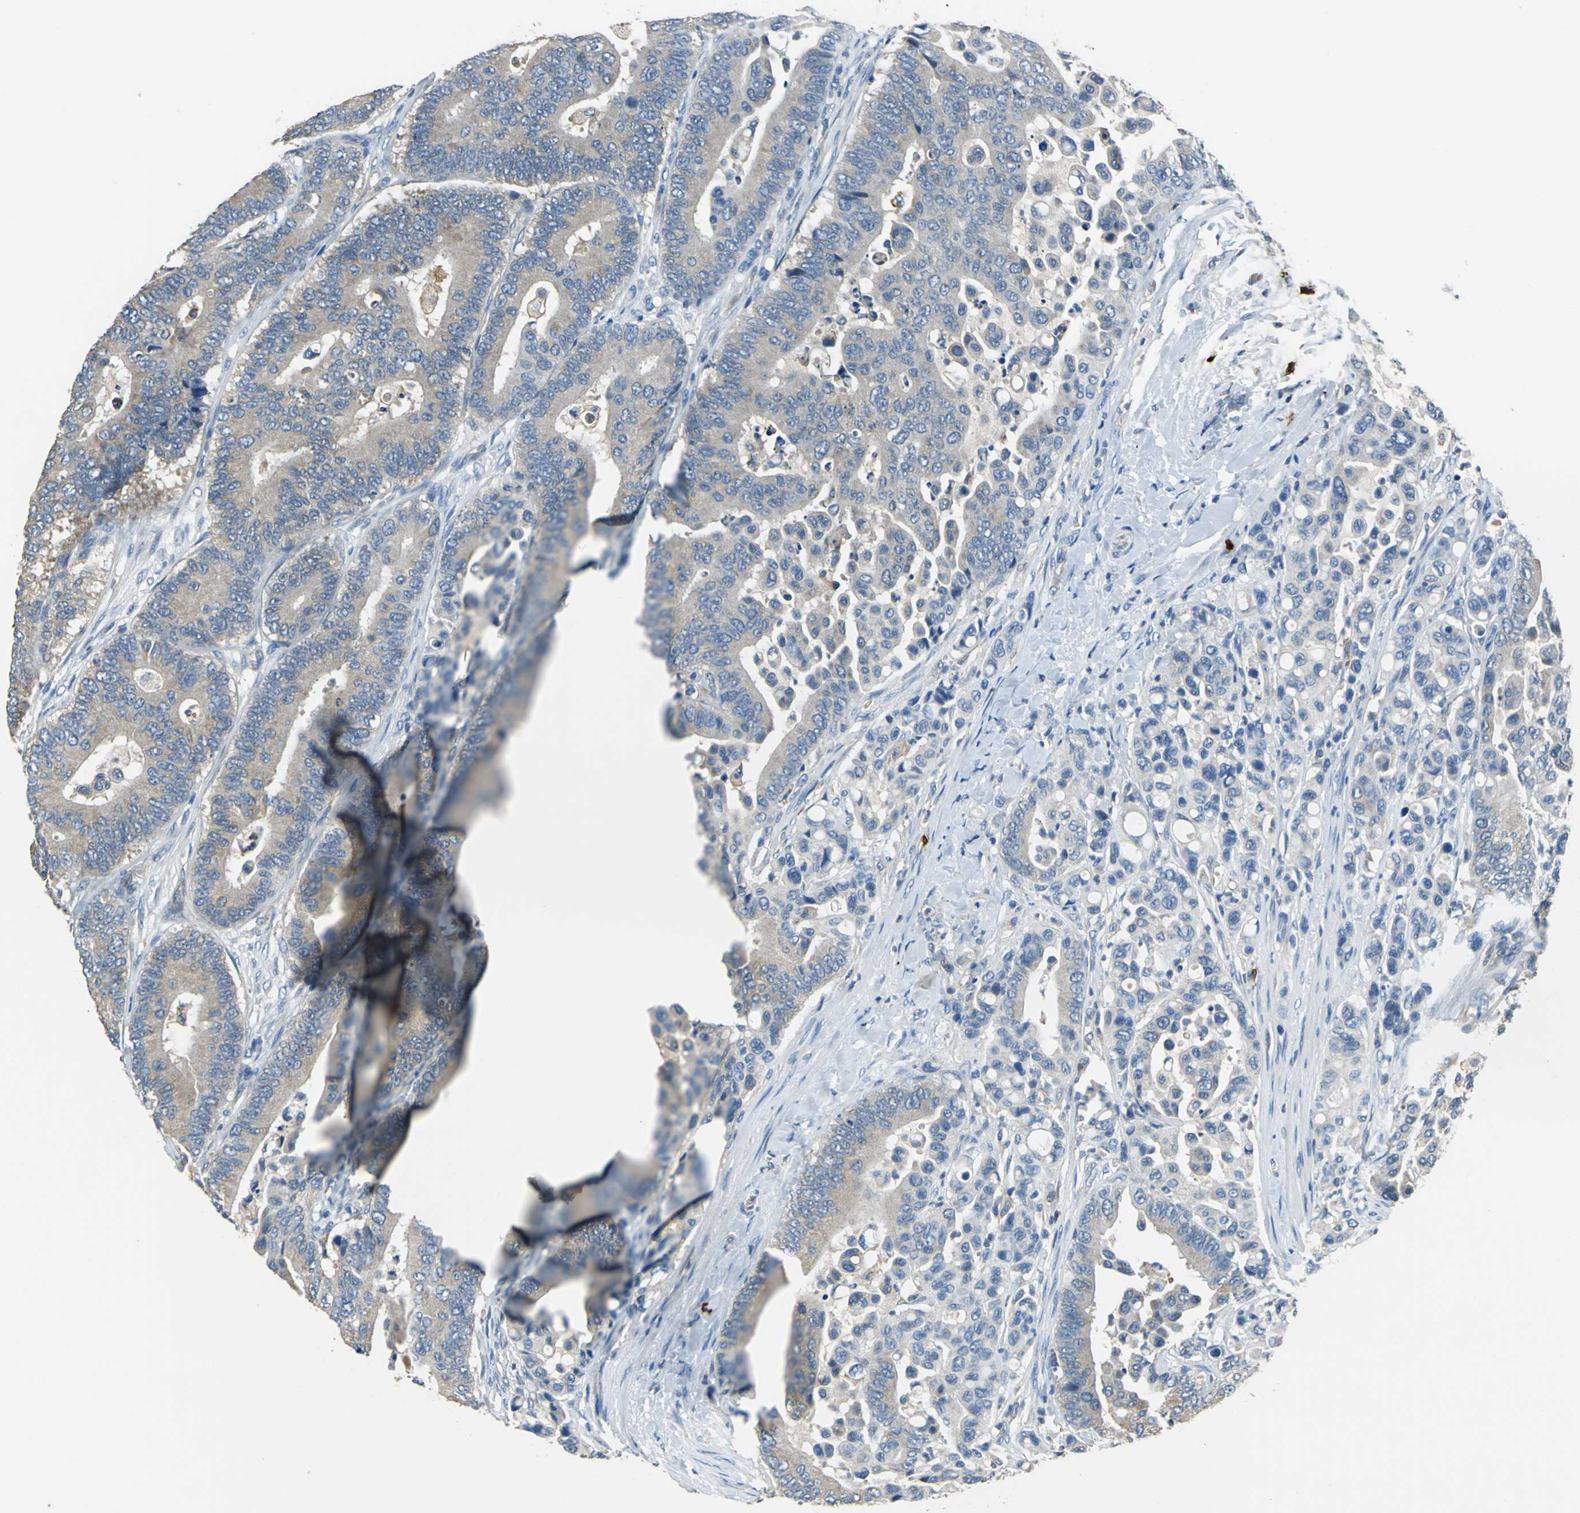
{"staining": {"intensity": "weak", "quantity": ">75%", "location": "cytoplasmic/membranous"}, "tissue": "colorectal cancer", "cell_type": "Tumor cells", "image_type": "cancer", "snomed": [{"axis": "morphology", "description": "Normal tissue, NOS"}, {"axis": "morphology", "description": "Adenocarcinoma, NOS"}, {"axis": "topography", "description": "Colon"}], "caption": "Human colorectal cancer stained with a brown dye exhibits weak cytoplasmic/membranous positive expression in approximately >75% of tumor cells.", "gene": "CPA3", "patient": {"sex": "male", "age": 82}}